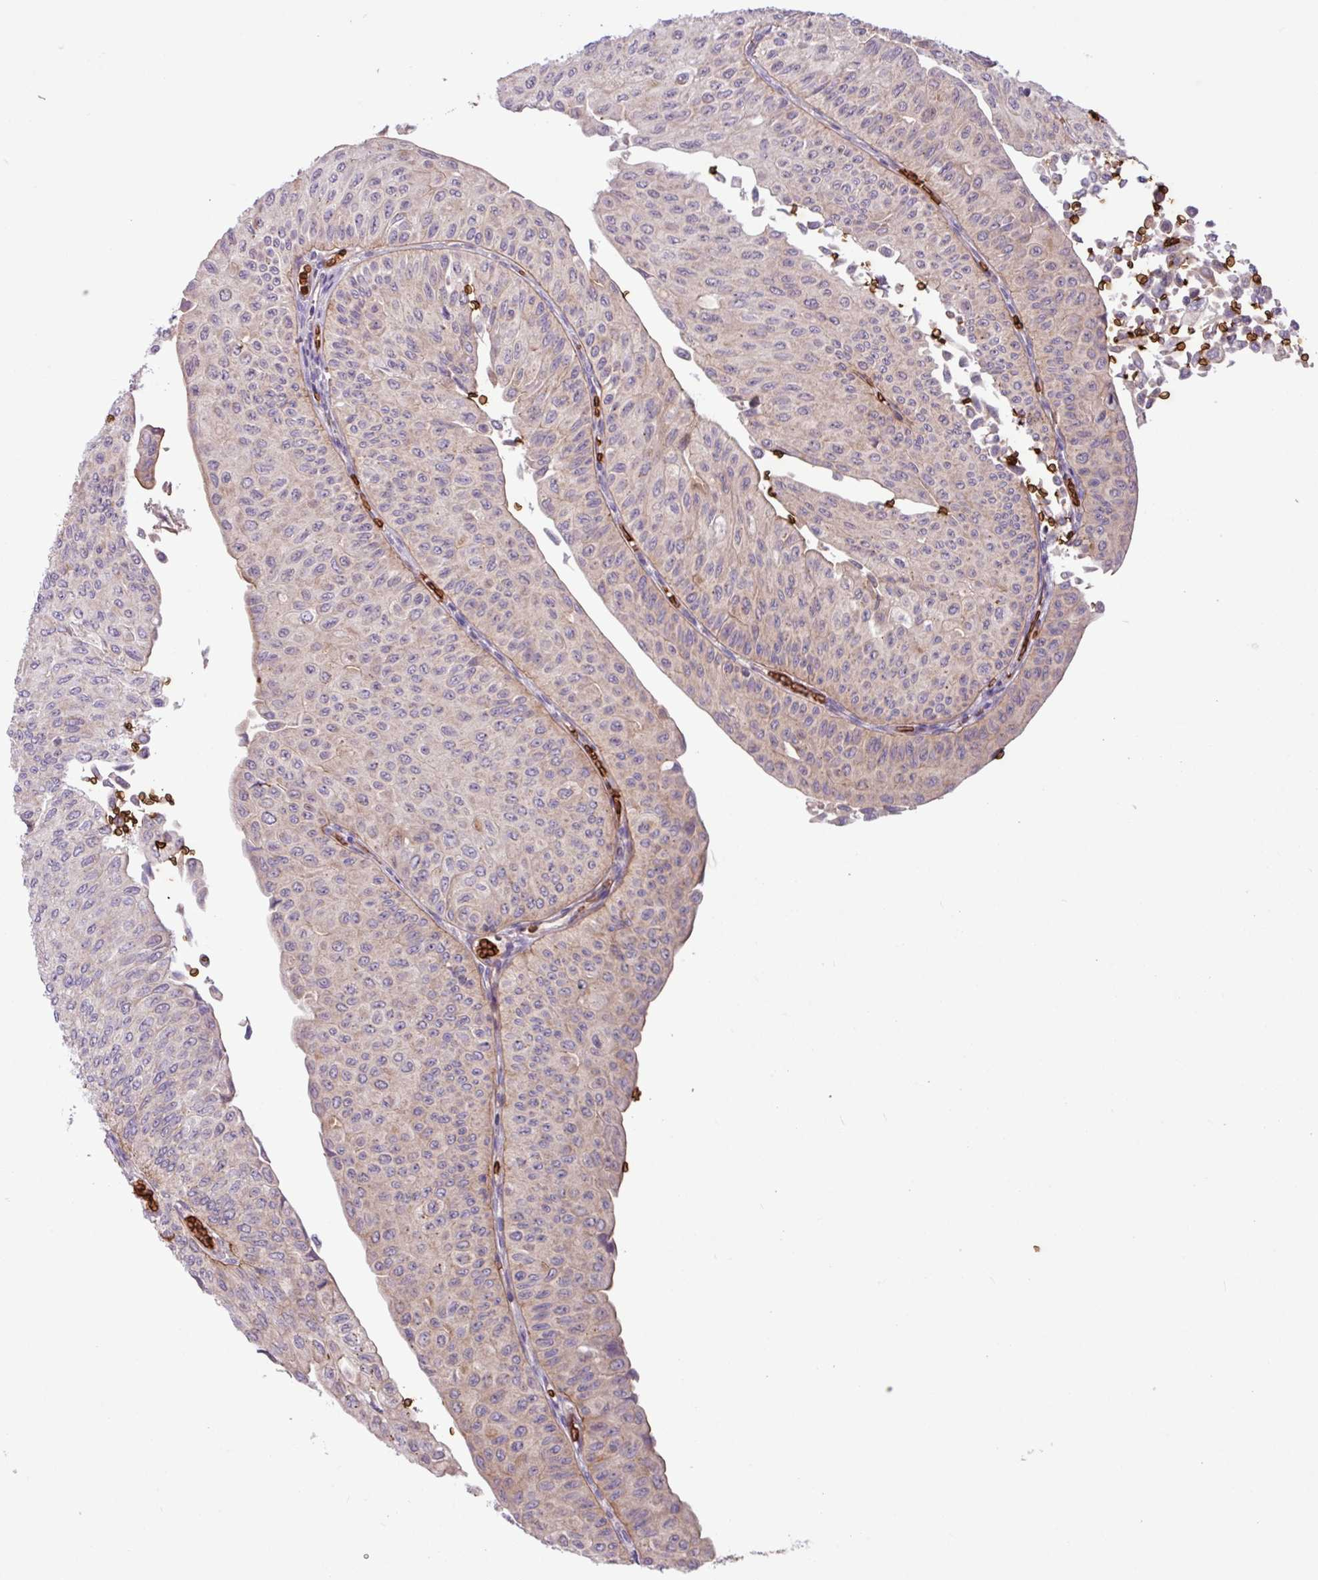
{"staining": {"intensity": "weak", "quantity": "25%-75%", "location": "cytoplasmic/membranous"}, "tissue": "urothelial cancer", "cell_type": "Tumor cells", "image_type": "cancer", "snomed": [{"axis": "morphology", "description": "Urothelial carcinoma, NOS"}, {"axis": "topography", "description": "Urinary bladder"}], "caption": "Immunohistochemistry (IHC) micrograph of human transitional cell carcinoma stained for a protein (brown), which exhibits low levels of weak cytoplasmic/membranous staining in about 25%-75% of tumor cells.", "gene": "RAD21L1", "patient": {"sex": "male", "age": 59}}